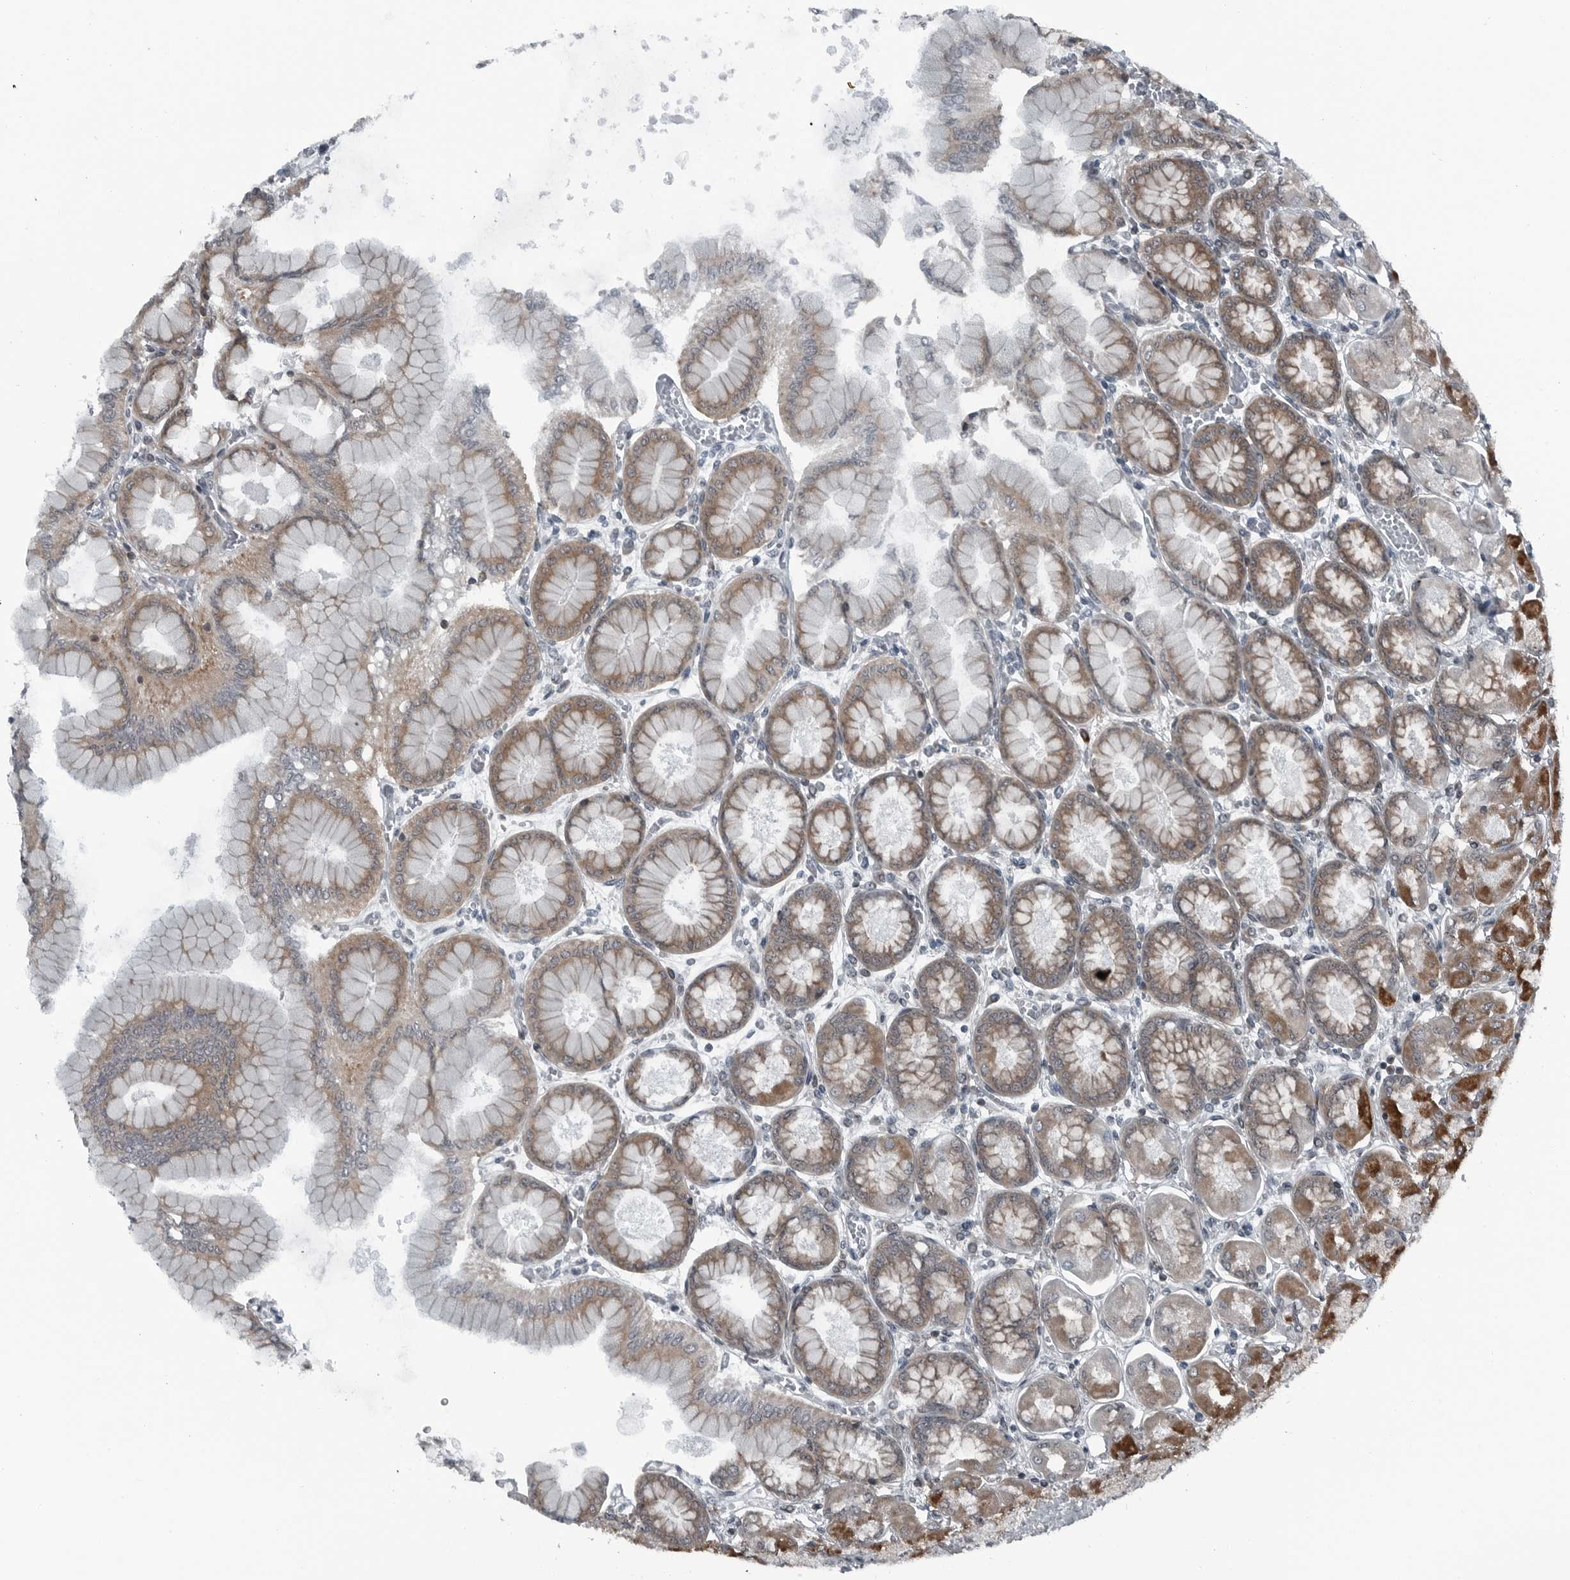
{"staining": {"intensity": "strong", "quantity": ">75%", "location": "cytoplasmic/membranous"}, "tissue": "stomach", "cell_type": "Glandular cells", "image_type": "normal", "snomed": [{"axis": "morphology", "description": "Normal tissue, NOS"}, {"axis": "topography", "description": "Stomach, upper"}], "caption": "The immunohistochemical stain labels strong cytoplasmic/membranous staining in glandular cells of benign stomach.", "gene": "GAK", "patient": {"sex": "female", "age": 56}}